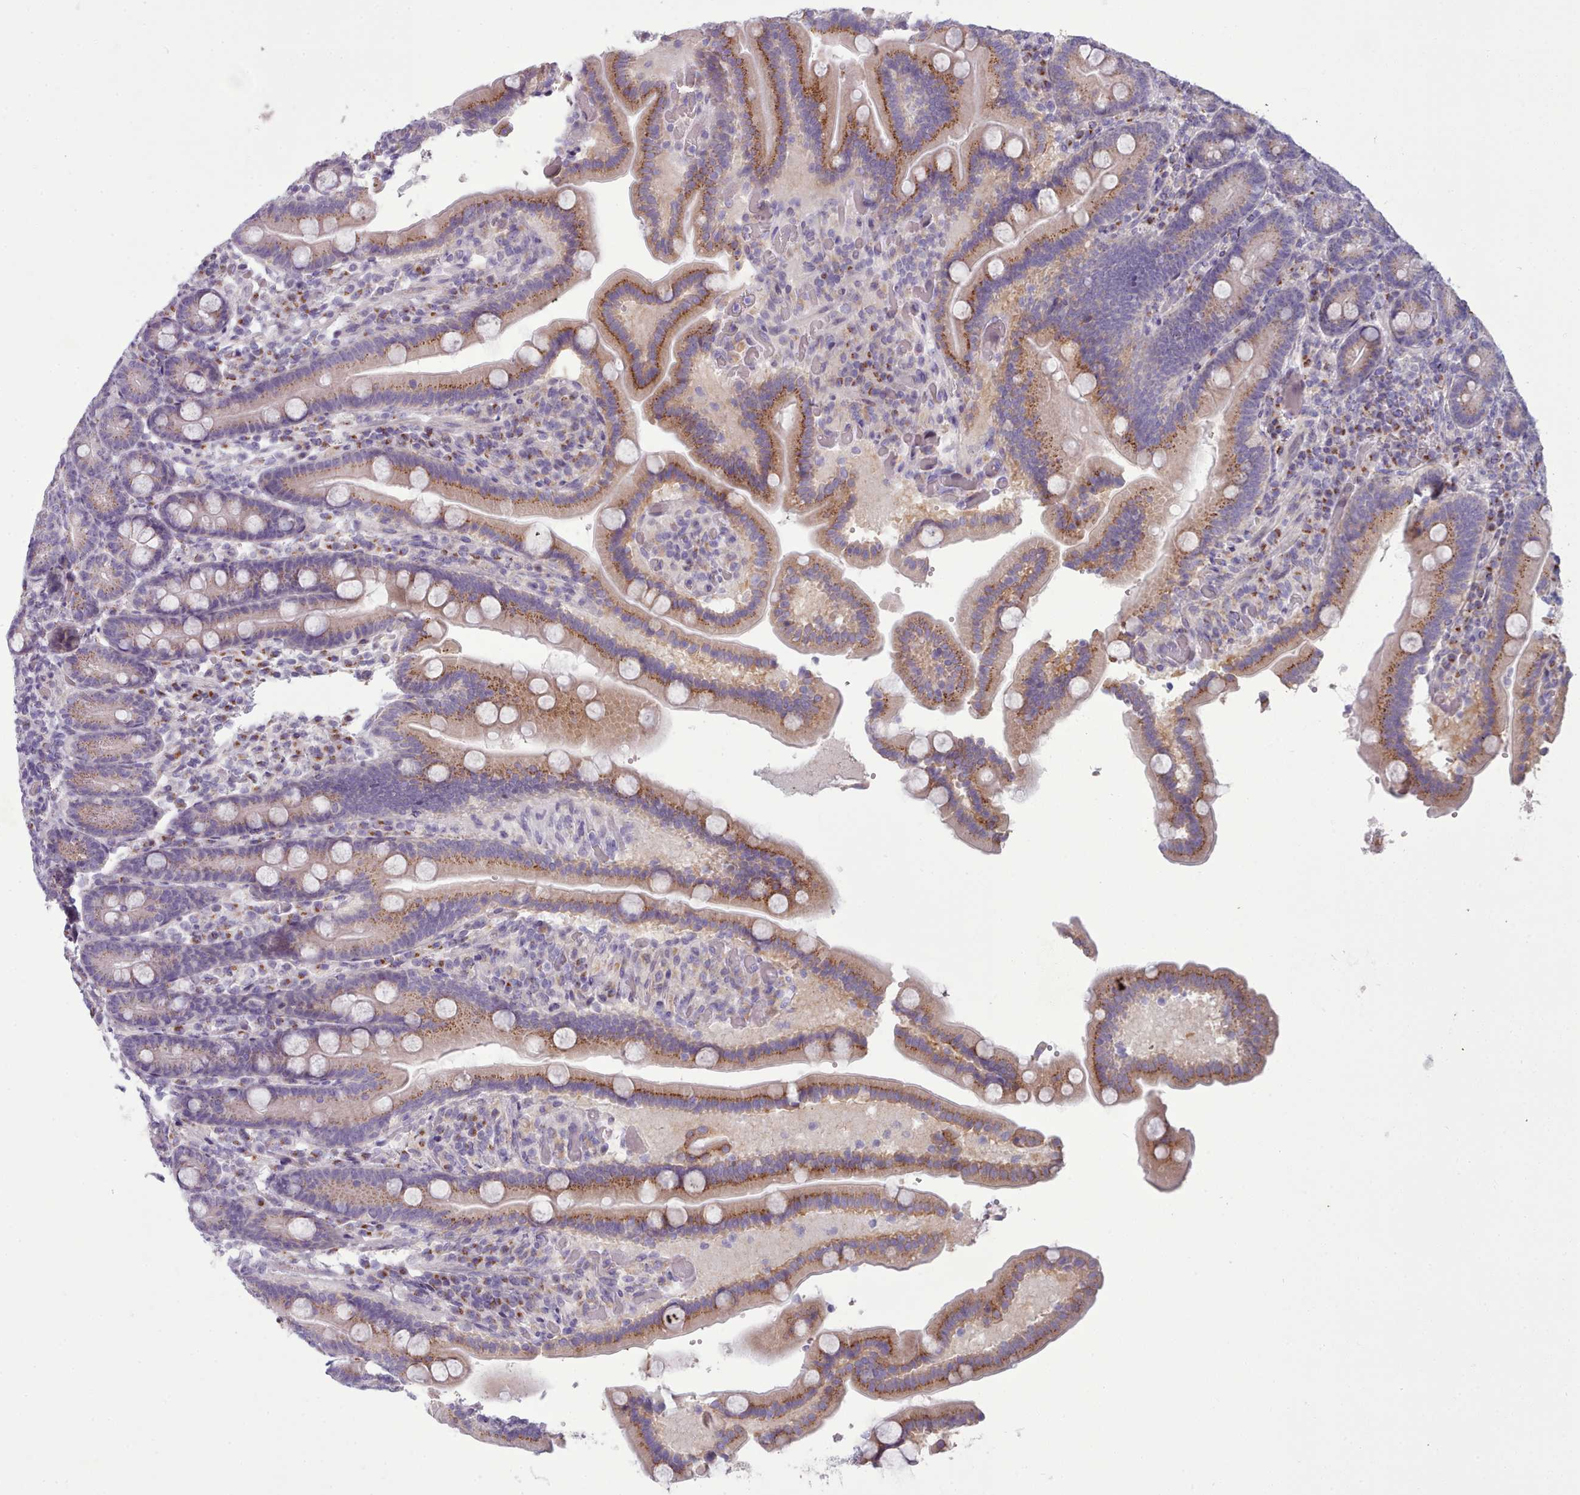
{"staining": {"intensity": "moderate", "quantity": ">75%", "location": "cytoplasmic/membranous"}, "tissue": "duodenum", "cell_type": "Glandular cells", "image_type": "normal", "snomed": [{"axis": "morphology", "description": "Normal tissue, NOS"}, {"axis": "topography", "description": "Duodenum"}], "caption": "A micrograph of human duodenum stained for a protein shows moderate cytoplasmic/membranous brown staining in glandular cells. (Brightfield microscopy of DAB IHC at high magnification).", "gene": "MYRFL", "patient": {"sex": "female", "age": 62}}